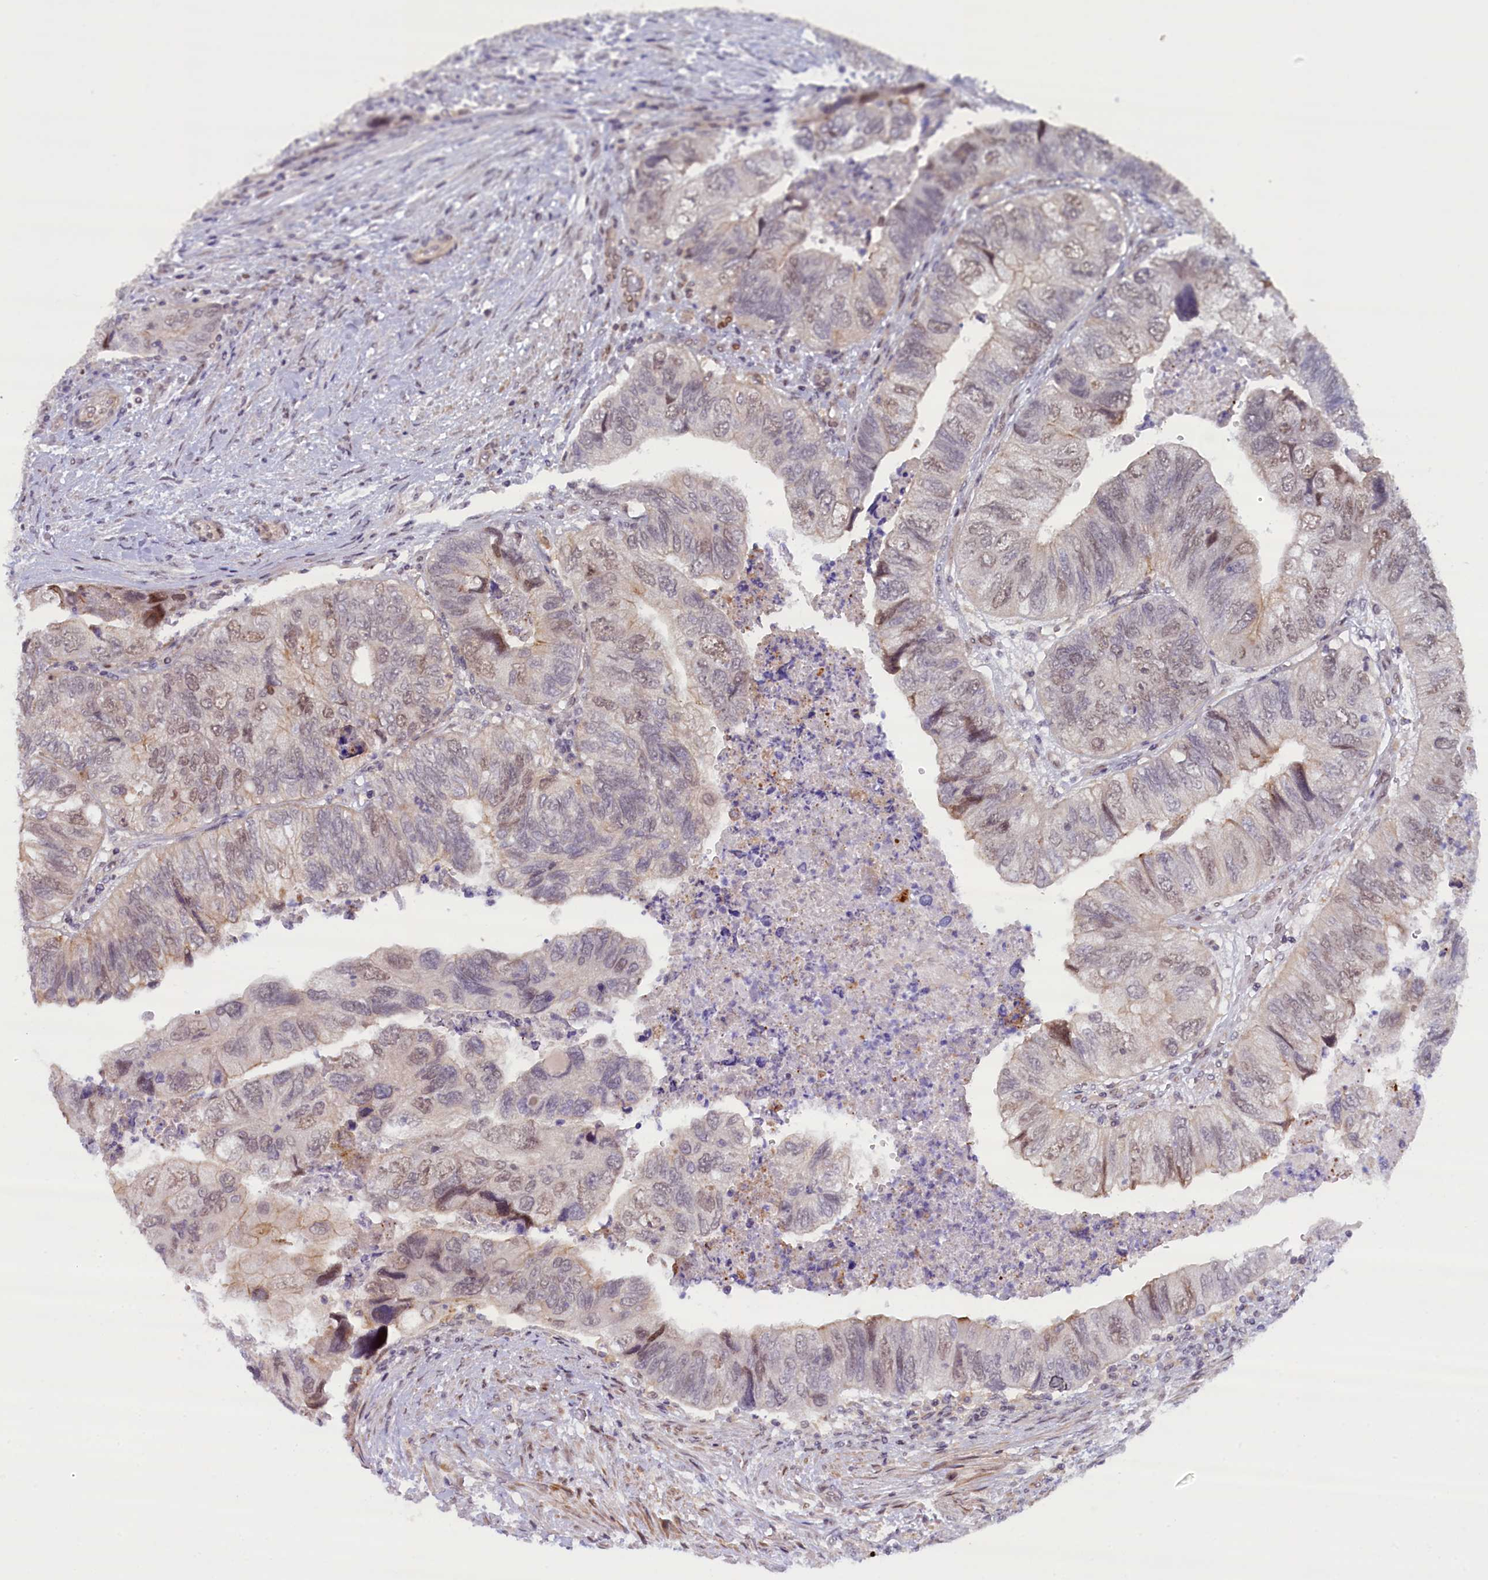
{"staining": {"intensity": "weak", "quantity": "<25%", "location": "nuclear"}, "tissue": "colorectal cancer", "cell_type": "Tumor cells", "image_type": "cancer", "snomed": [{"axis": "morphology", "description": "Adenocarcinoma, NOS"}, {"axis": "topography", "description": "Rectum"}], "caption": "Immunohistochemical staining of human adenocarcinoma (colorectal) demonstrates no significant staining in tumor cells.", "gene": "FCHO1", "patient": {"sex": "male", "age": 63}}